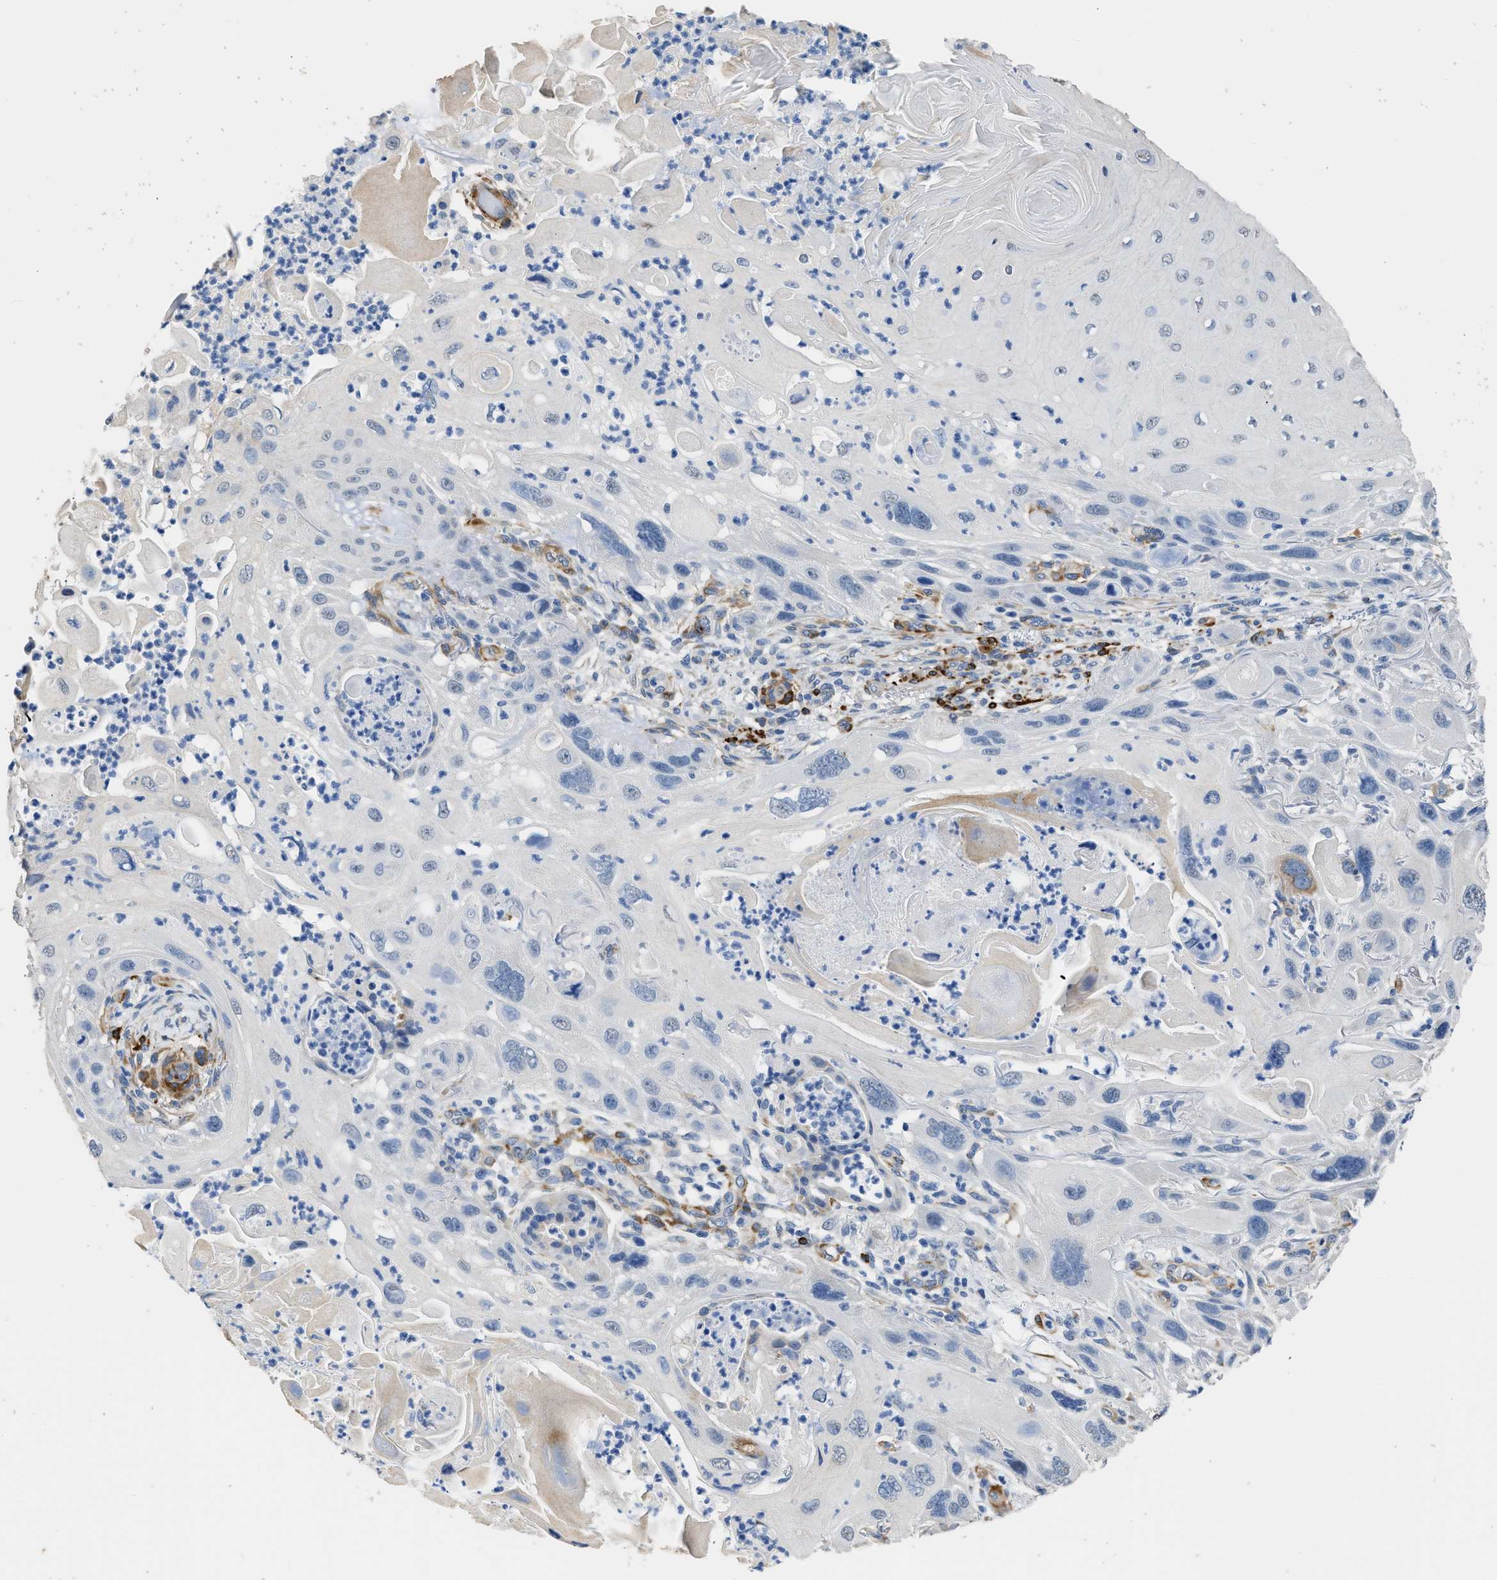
{"staining": {"intensity": "negative", "quantity": "none", "location": "none"}, "tissue": "skin cancer", "cell_type": "Tumor cells", "image_type": "cancer", "snomed": [{"axis": "morphology", "description": "Squamous cell carcinoma, NOS"}, {"axis": "topography", "description": "Skin"}], "caption": "The photomicrograph reveals no significant expression in tumor cells of skin squamous cell carcinoma. (DAB IHC, high magnification).", "gene": "ZSWIM5", "patient": {"sex": "female", "age": 77}}